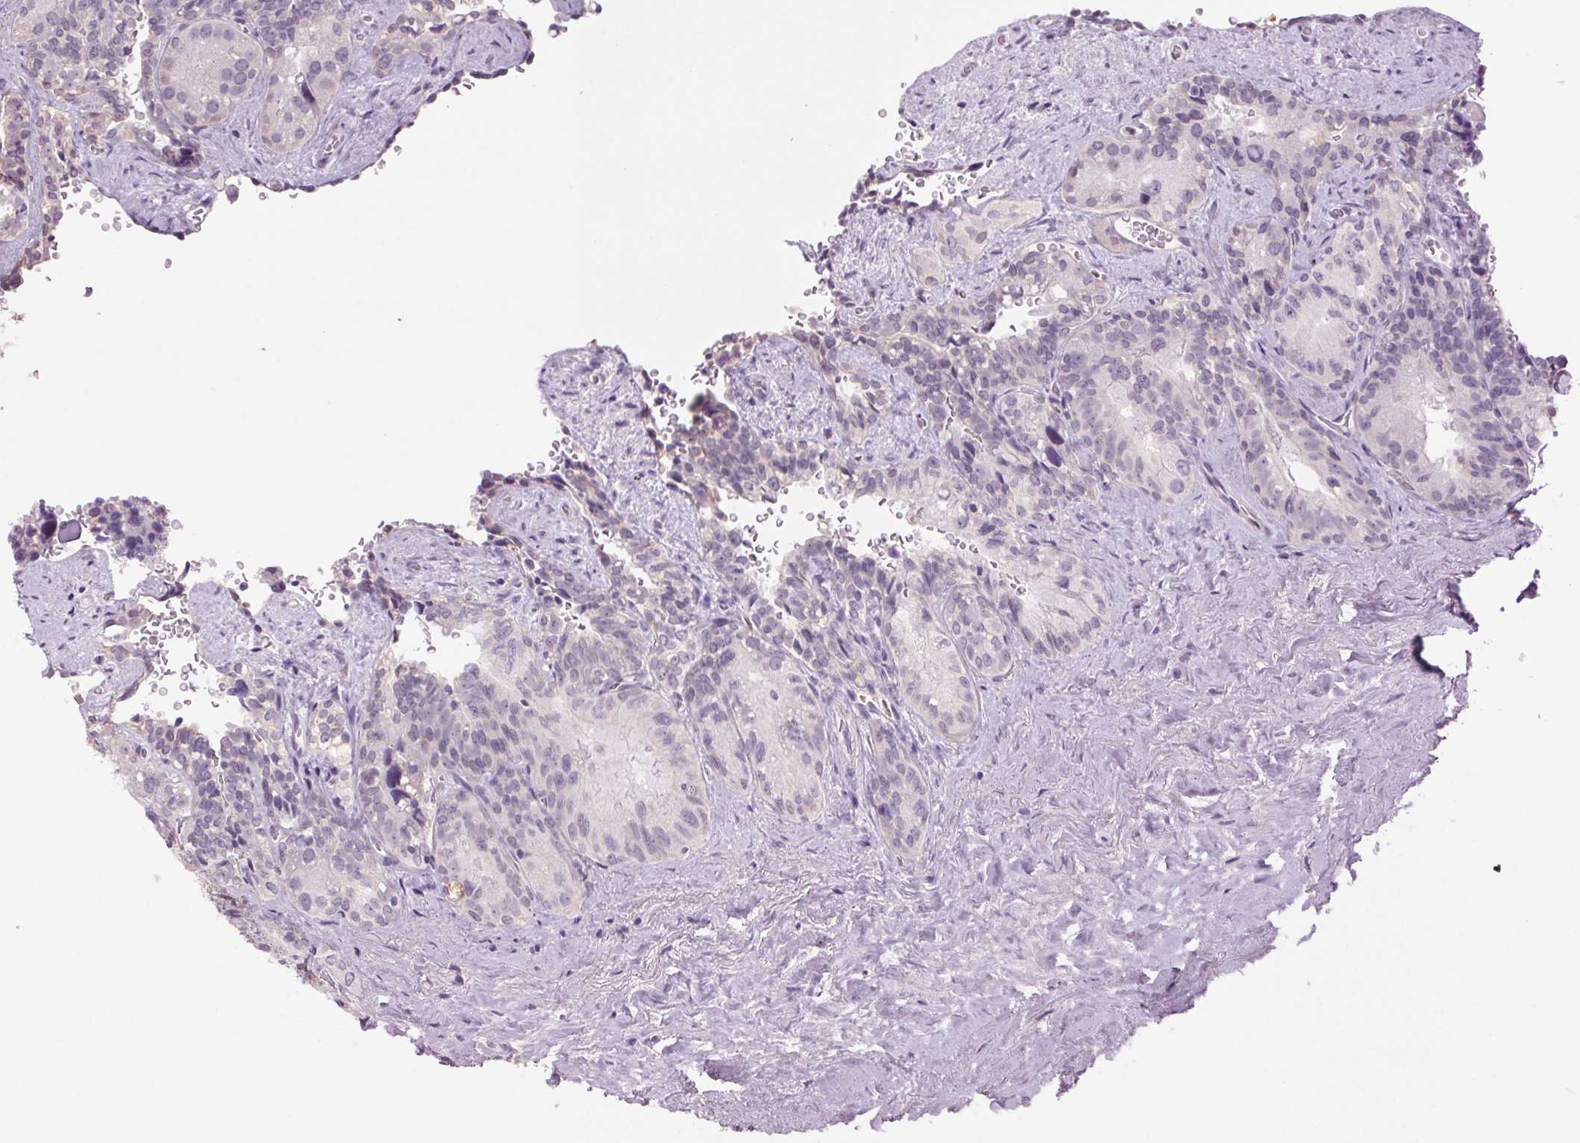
{"staining": {"intensity": "negative", "quantity": "none", "location": "none"}, "tissue": "seminal vesicle", "cell_type": "Glandular cells", "image_type": "normal", "snomed": [{"axis": "morphology", "description": "Normal tissue, NOS"}, {"axis": "topography", "description": "Seminal veicle"}], "caption": "Immunohistochemistry (IHC) of benign human seminal vesicle reveals no expression in glandular cells. The staining was performed using DAB (3,3'-diaminobenzidine) to visualize the protein expression in brown, while the nuclei were stained in blue with hematoxylin (Magnification: 20x).", "gene": "MPO", "patient": {"sex": "male", "age": 69}}